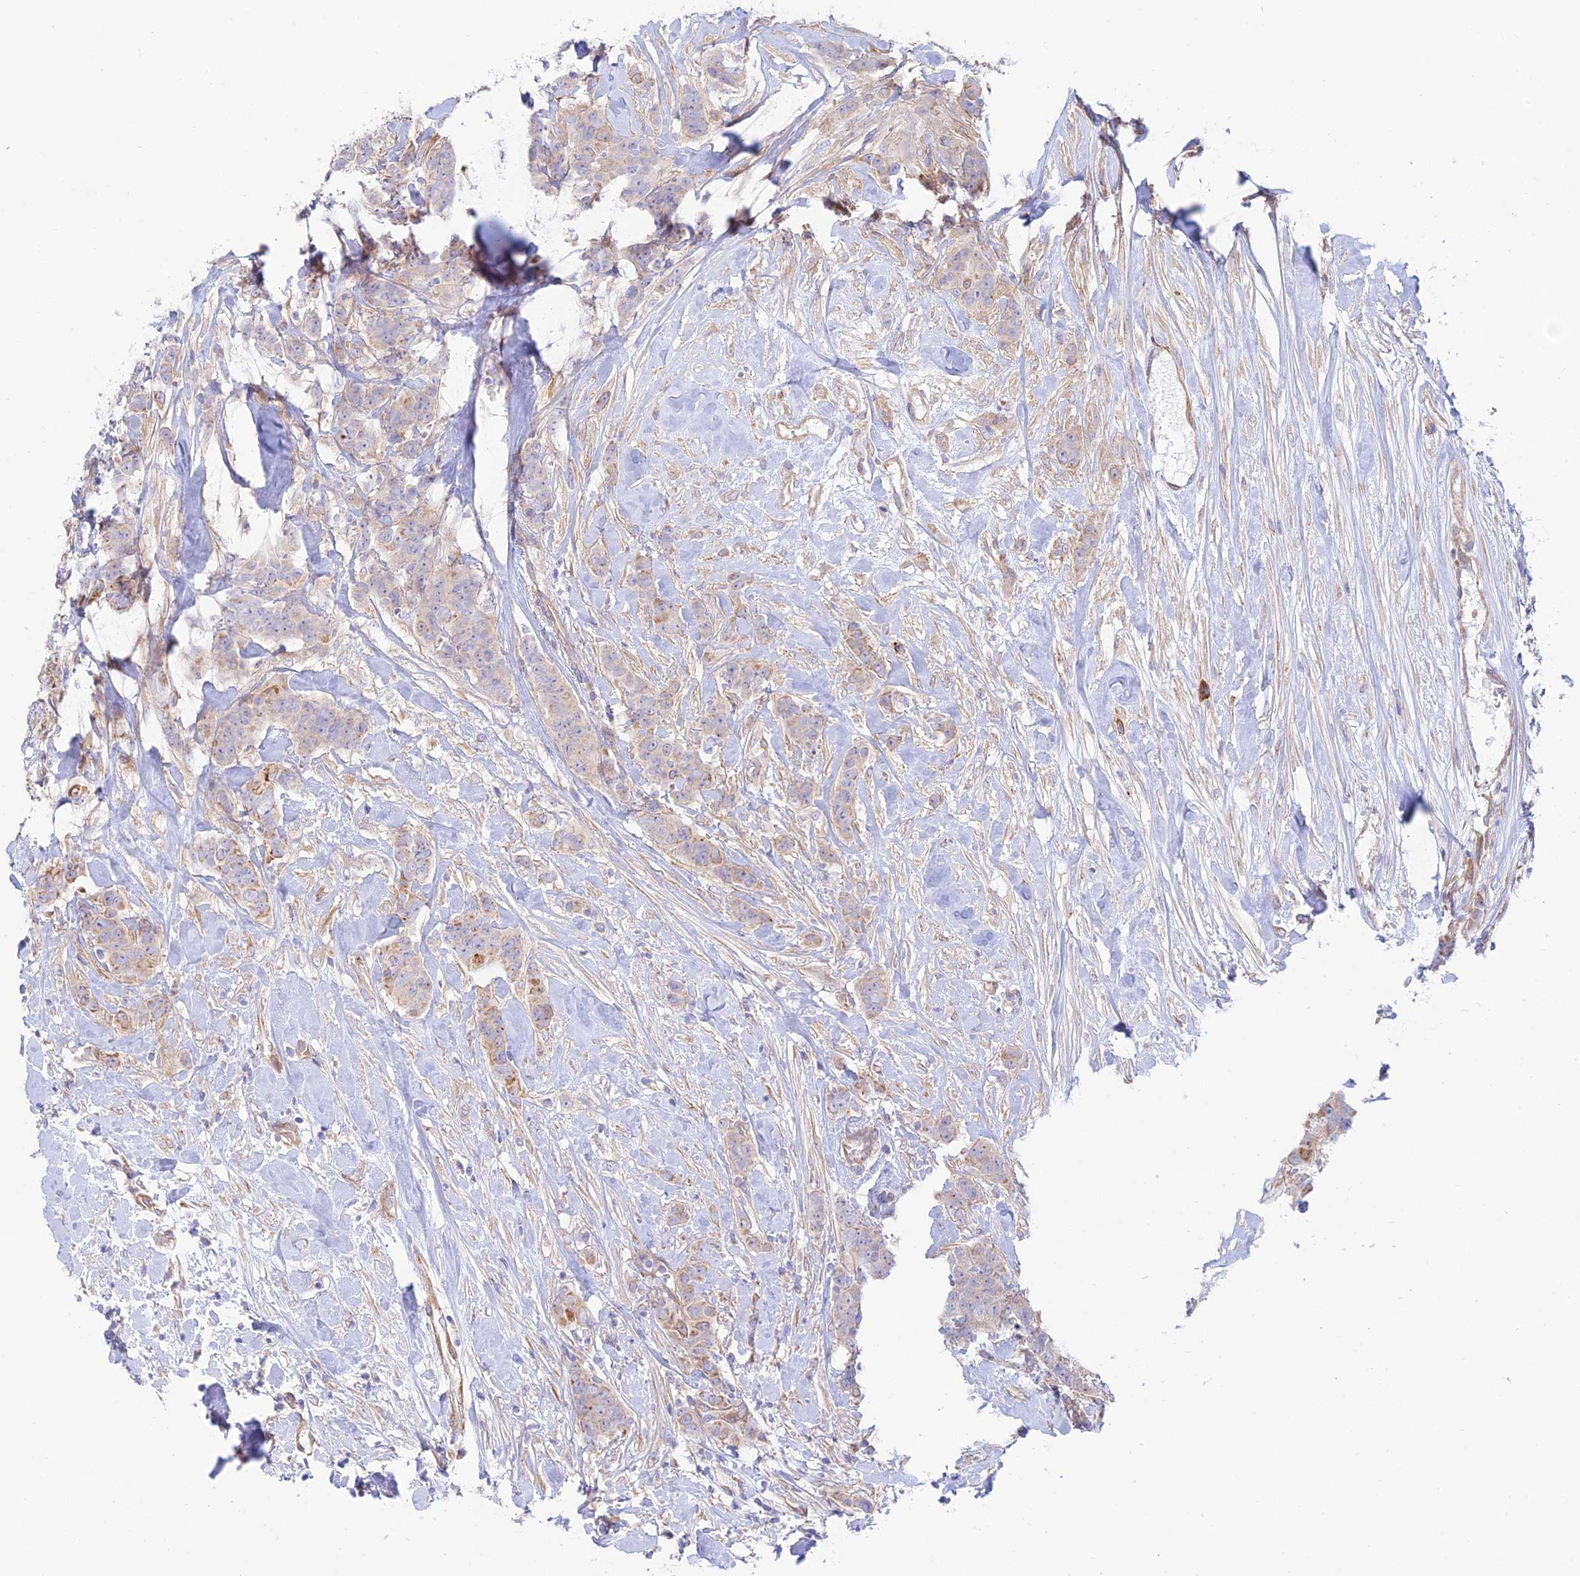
{"staining": {"intensity": "weak", "quantity": "<25%", "location": "cytoplasmic/membranous"}, "tissue": "breast cancer", "cell_type": "Tumor cells", "image_type": "cancer", "snomed": [{"axis": "morphology", "description": "Duct carcinoma"}, {"axis": "topography", "description": "Breast"}], "caption": "A micrograph of human infiltrating ductal carcinoma (breast) is negative for staining in tumor cells.", "gene": "KCNAB1", "patient": {"sex": "female", "age": 40}}